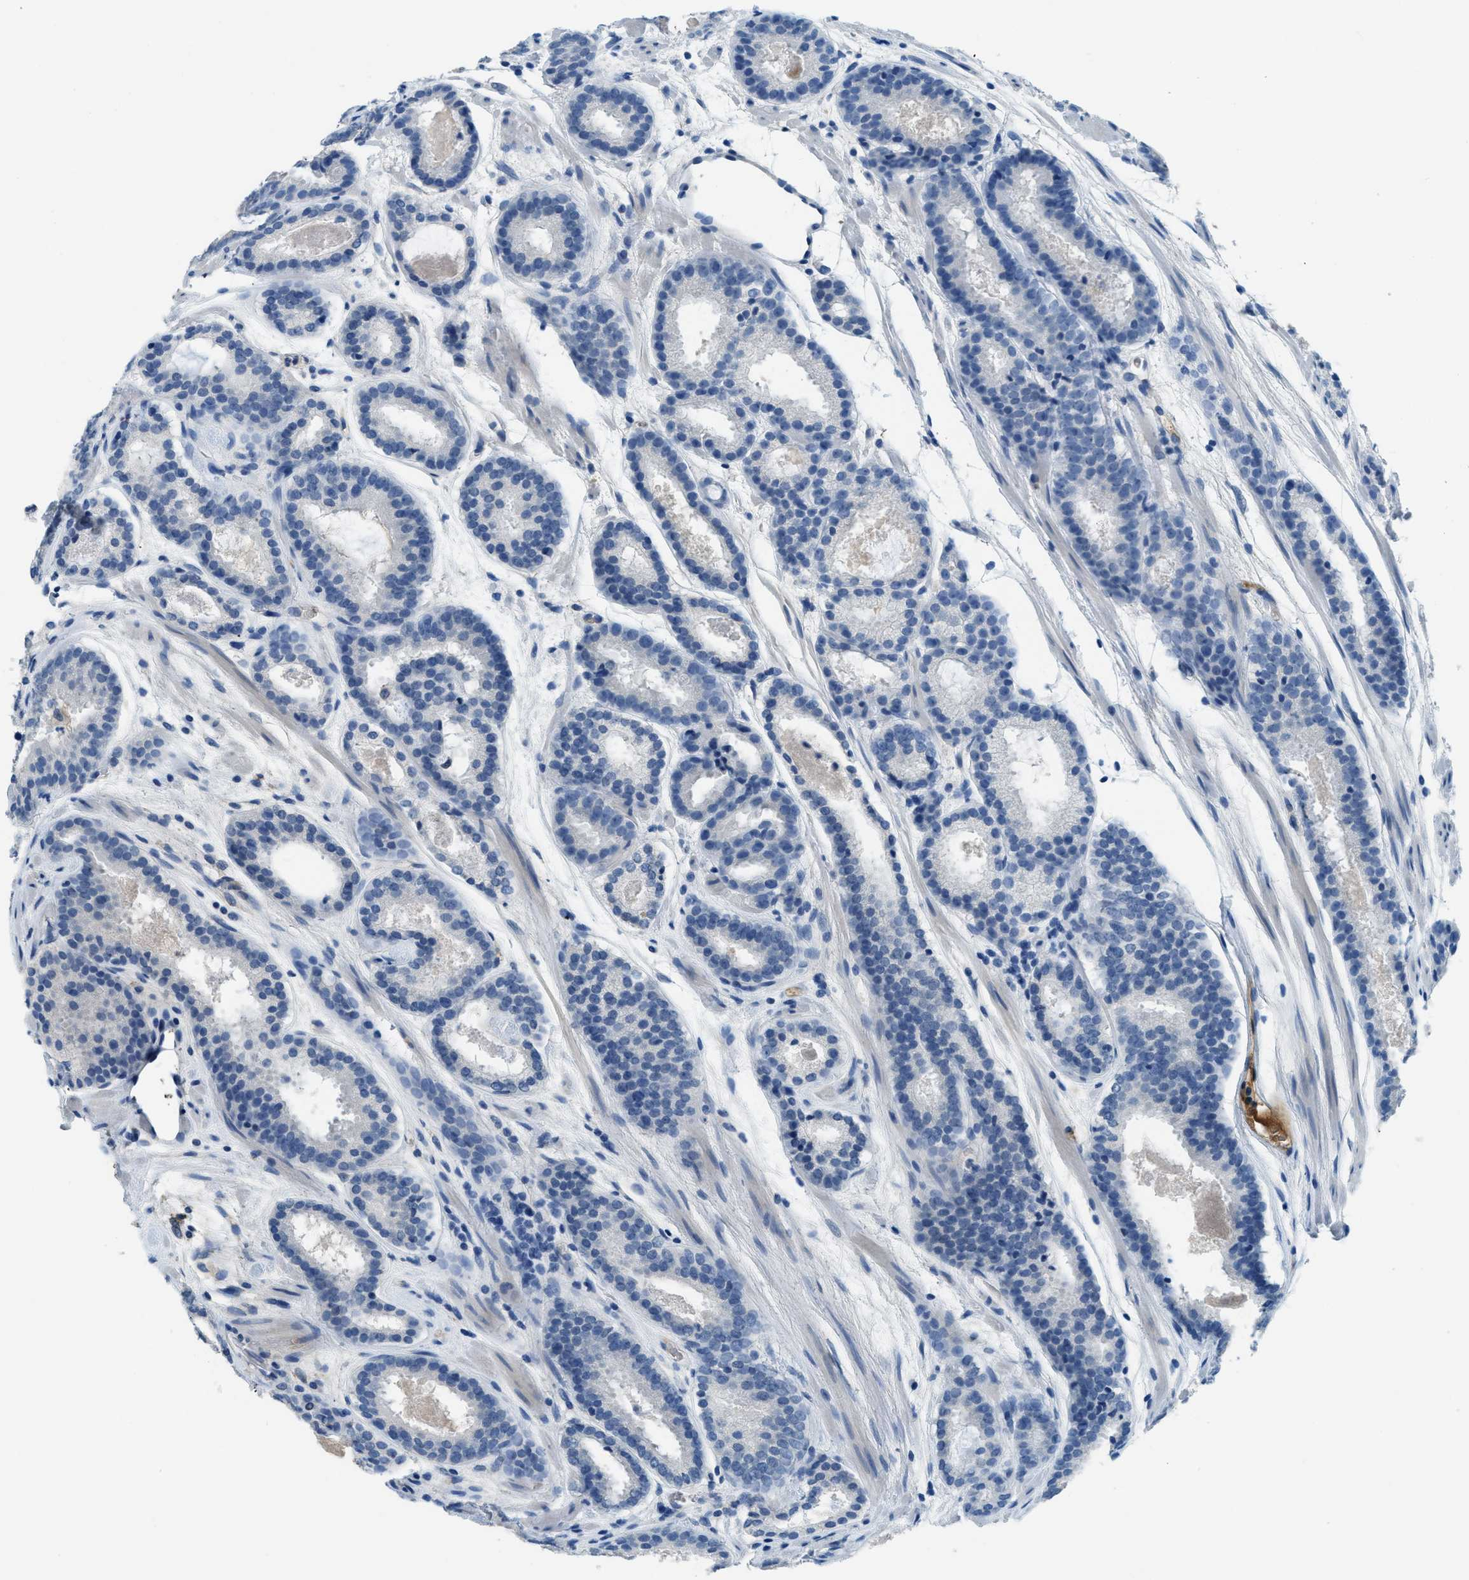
{"staining": {"intensity": "negative", "quantity": "none", "location": "none"}, "tissue": "prostate cancer", "cell_type": "Tumor cells", "image_type": "cancer", "snomed": [{"axis": "morphology", "description": "Adenocarcinoma, Low grade"}, {"axis": "topography", "description": "Prostate"}], "caption": "Prostate cancer (adenocarcinoma (low-grade)) stained for a protein using IHC displays no expression tumor cells.", "gene": "A2M", "patient": {"sex": "male", "age": 69}}